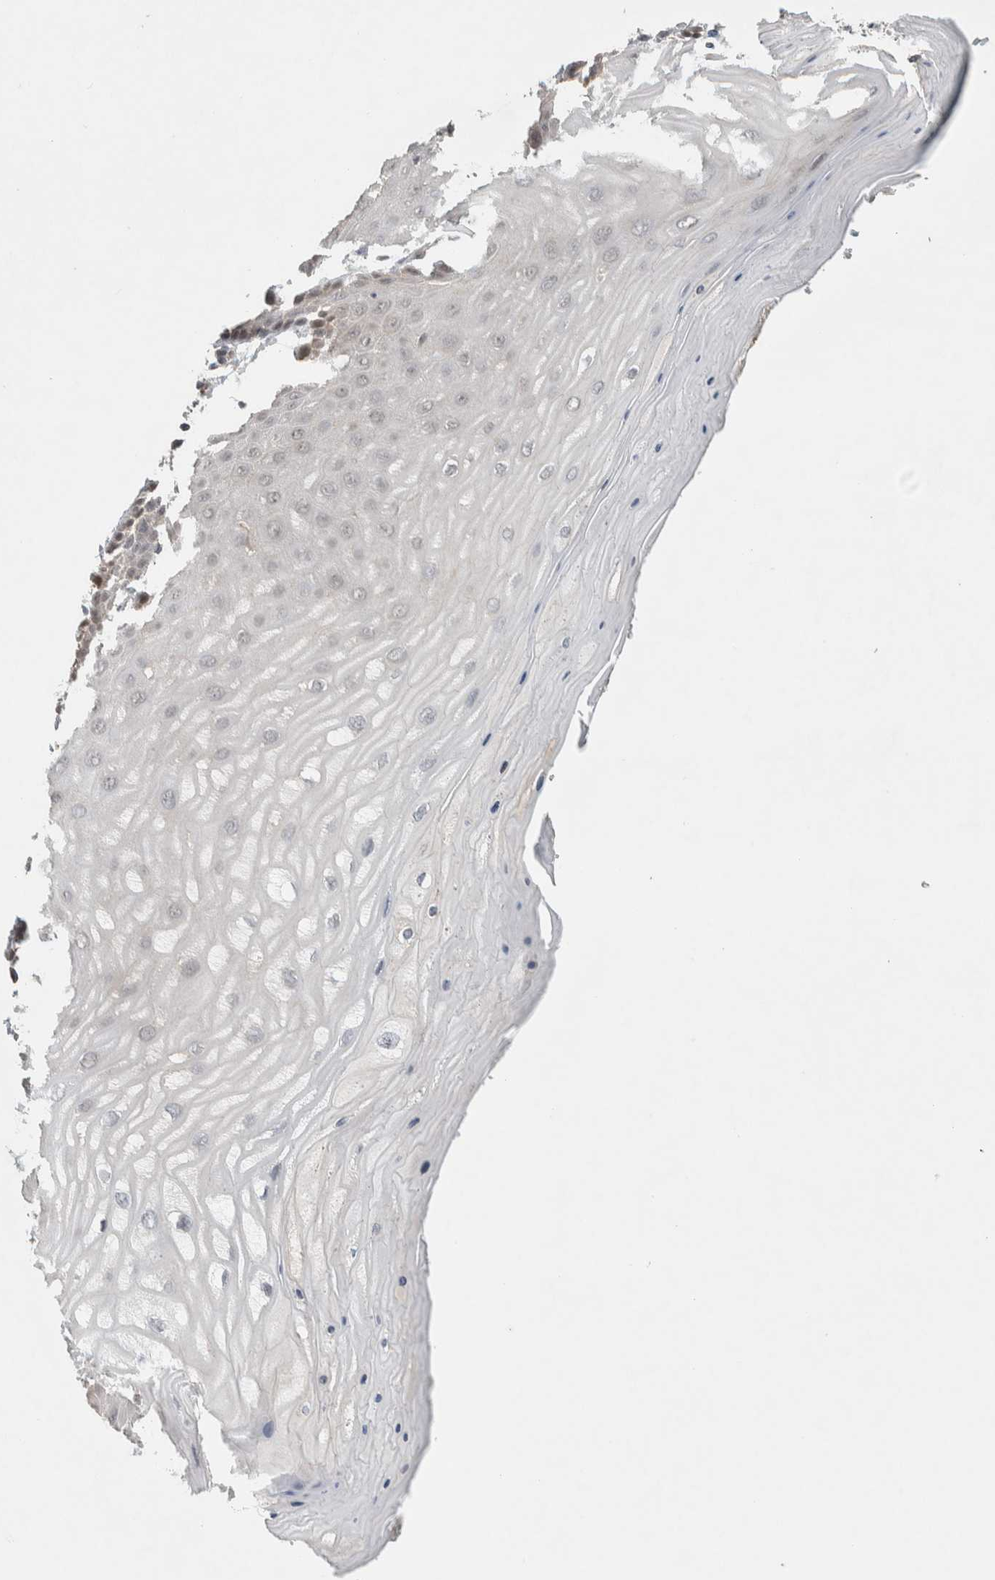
{"staining": {"intensity": "moderate", "quantity": ">75%", "location": "cytoplasmic/membranous,nuclear"}, "tissue": "cervix", "cell_type": "Glandular cells", "image_type": "normal", "snomed": [{"axis": "morphology", "description": "Normal tissue, NOS"}, {"axis": "topography", "description": "Cervix"}], "caption": "A brown stain shows moderate cytoplasmic/membranous,nuclear positivity of a protein in glandular cells of benign human cervix.", "gene": "DEPTOR", "patient": {"sex": "female", "age": 55}}